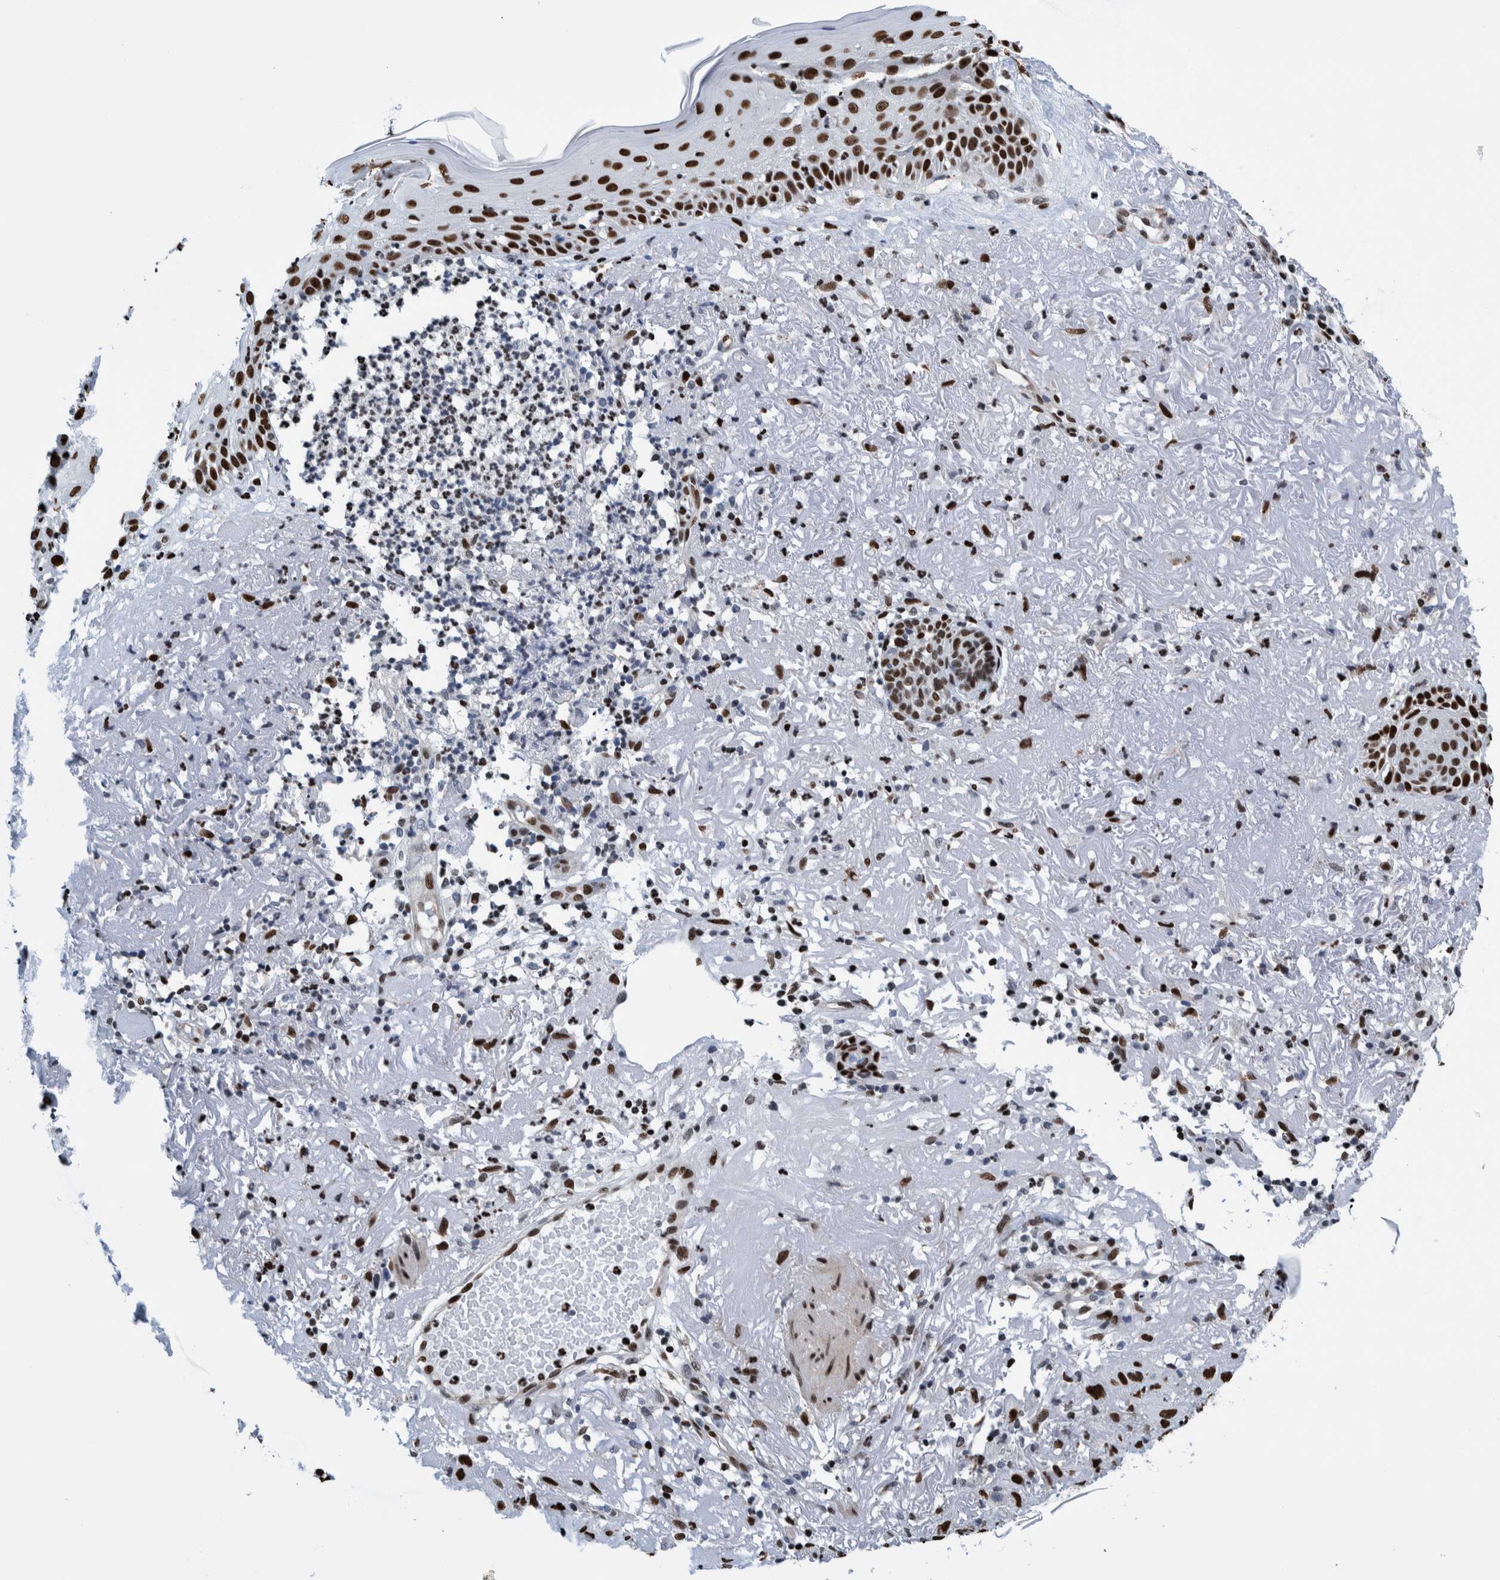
{"staining": {"intensity": "strong", "quantity": ">75%", "location": "nuclear"}, "tissue": "skin cancer", "cell_type": "Tumor cells", "image_type": "cancer", "snomed": [{"axis": "morphology", "description": "Squamous cell carcinoma, NOS"}, {"axis": "topography", "description": "Skin"}], "caption": "Brown immunohistochemical staining in squamous cell carcinoma (skin) reveals strong nuclear positivity in approximately >75% of tumor cells.", "gene": "HEATR9", "patient": {"sex": "female", "age": 96}}